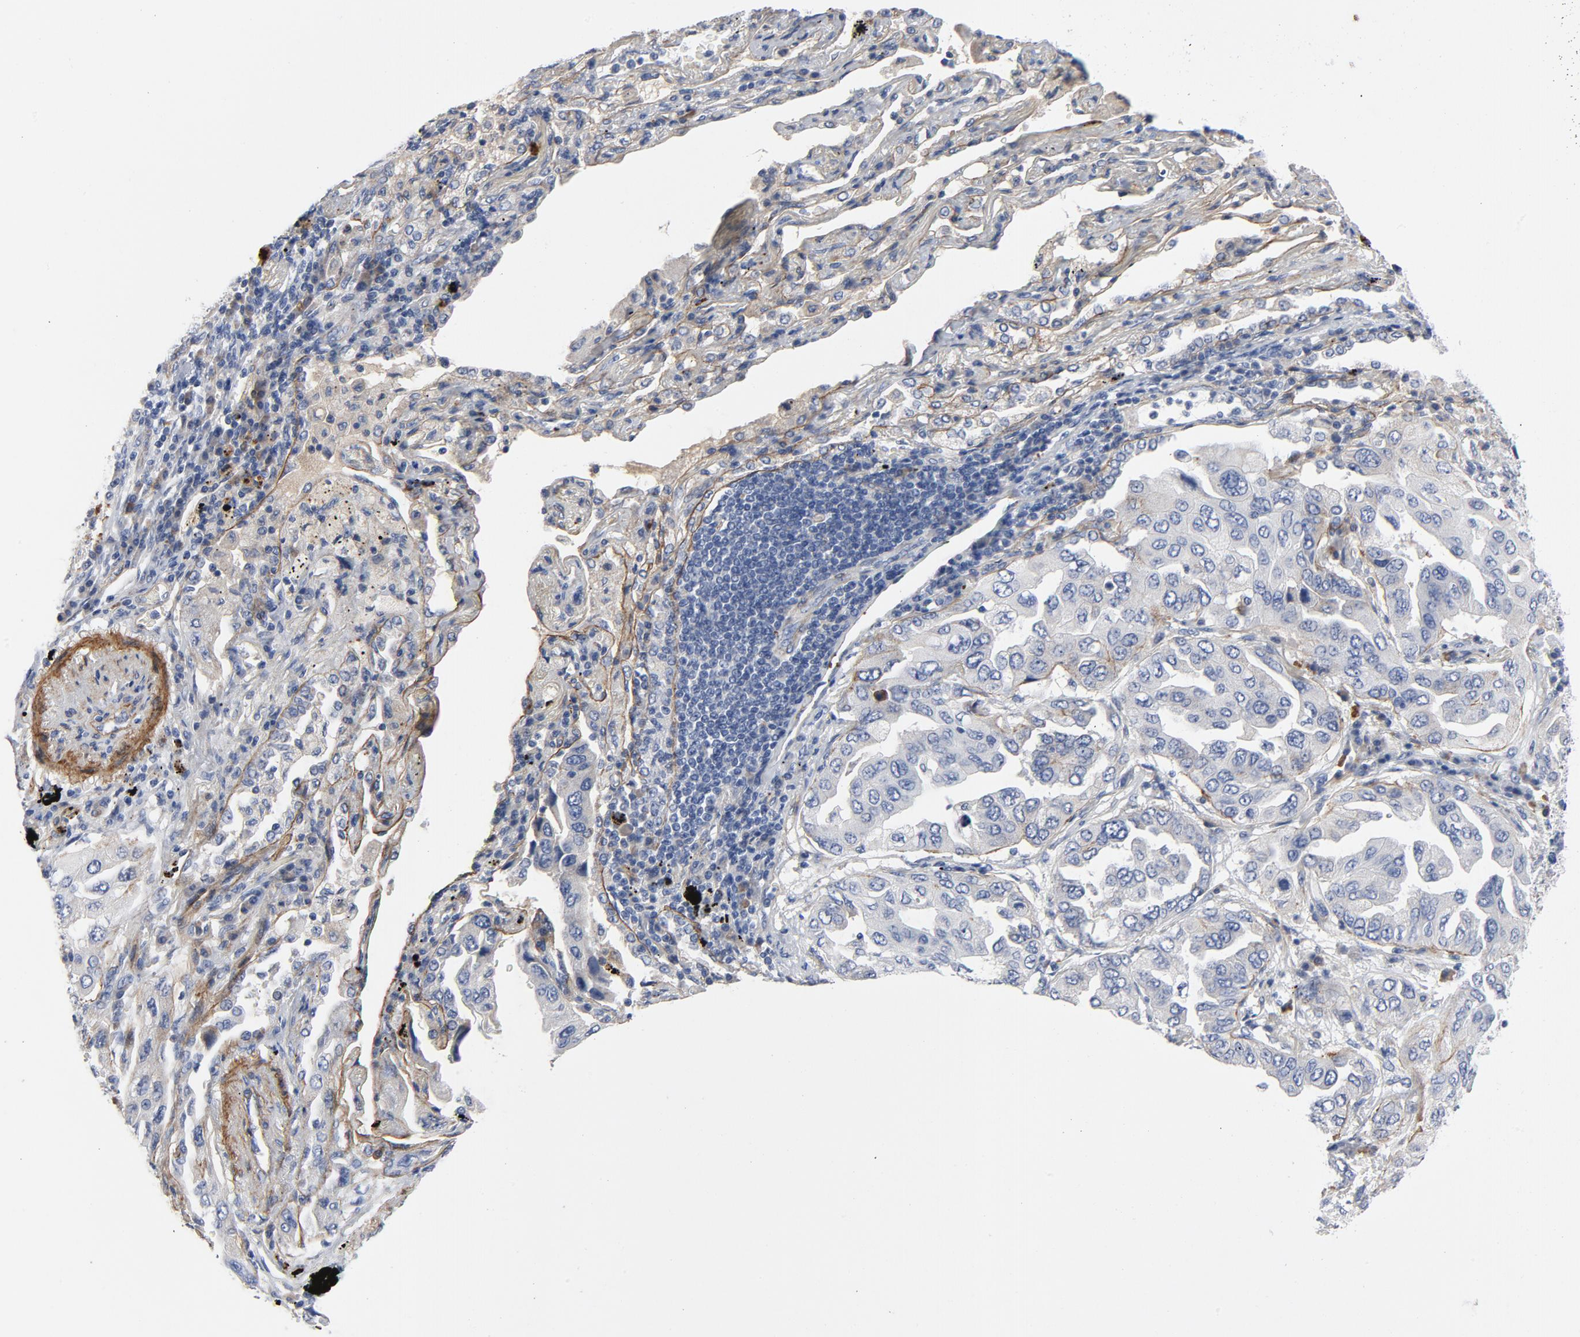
{"staining": {"intensity": "negative", "quantity": "none", "location": "none"}, "tissue": "lung cancer", "cell_type": "Tumor cells", "image_type": "cancer", "snomed": [{"axis": "morphology", "description": "Adenocarcinoma, NOS"}, {"axis": "topography", "description": "Lung"}], "caption": "DAB immunohistochemical staining of adenocarcinoma (lung) shows no significant positivity in tumor cells.", "gene": "LAMC1", "patient": {"sex": "female", "age": 65}}